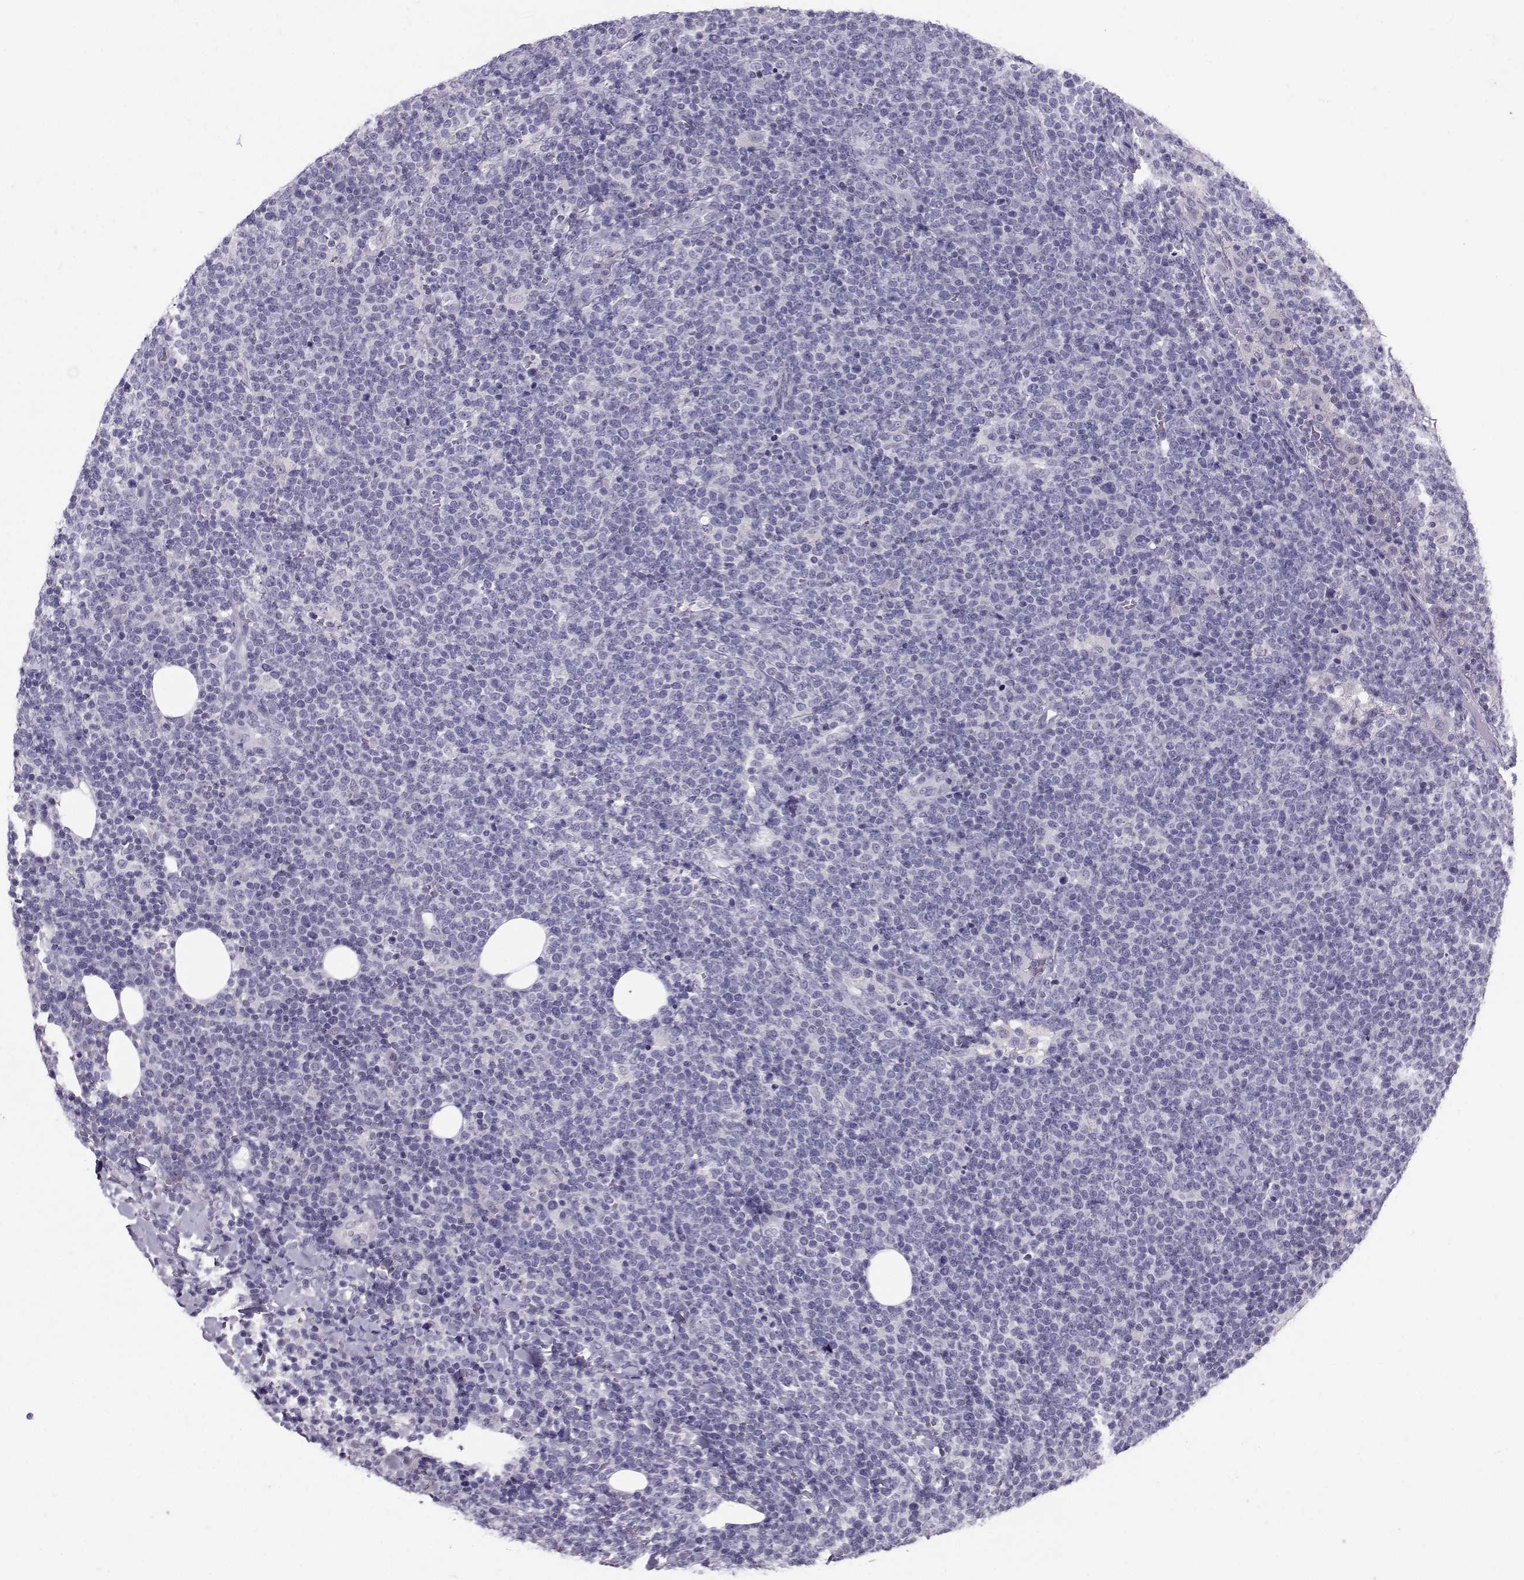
{"staining": {"intensity": "negative", "quantity": "none", "location": "none"}, "tissue": "lymphoma", "cell_type": "Tumor cells", "image_type": "cancer", "snomed": [{"axis": "morphology", "description": "Malignant lymphoma, non-Hodgkin's type, High grade"}, {"axis": "topography", "description": "Lymph node"}], "caption": "Malignant lymphoma, non-Hodgkin's type (high-grade) was stained to show a protein in brown. There is no significant expression in tumor cells.", "gene": "PGK1", "patient": {"sex": "male", "age": 61}}